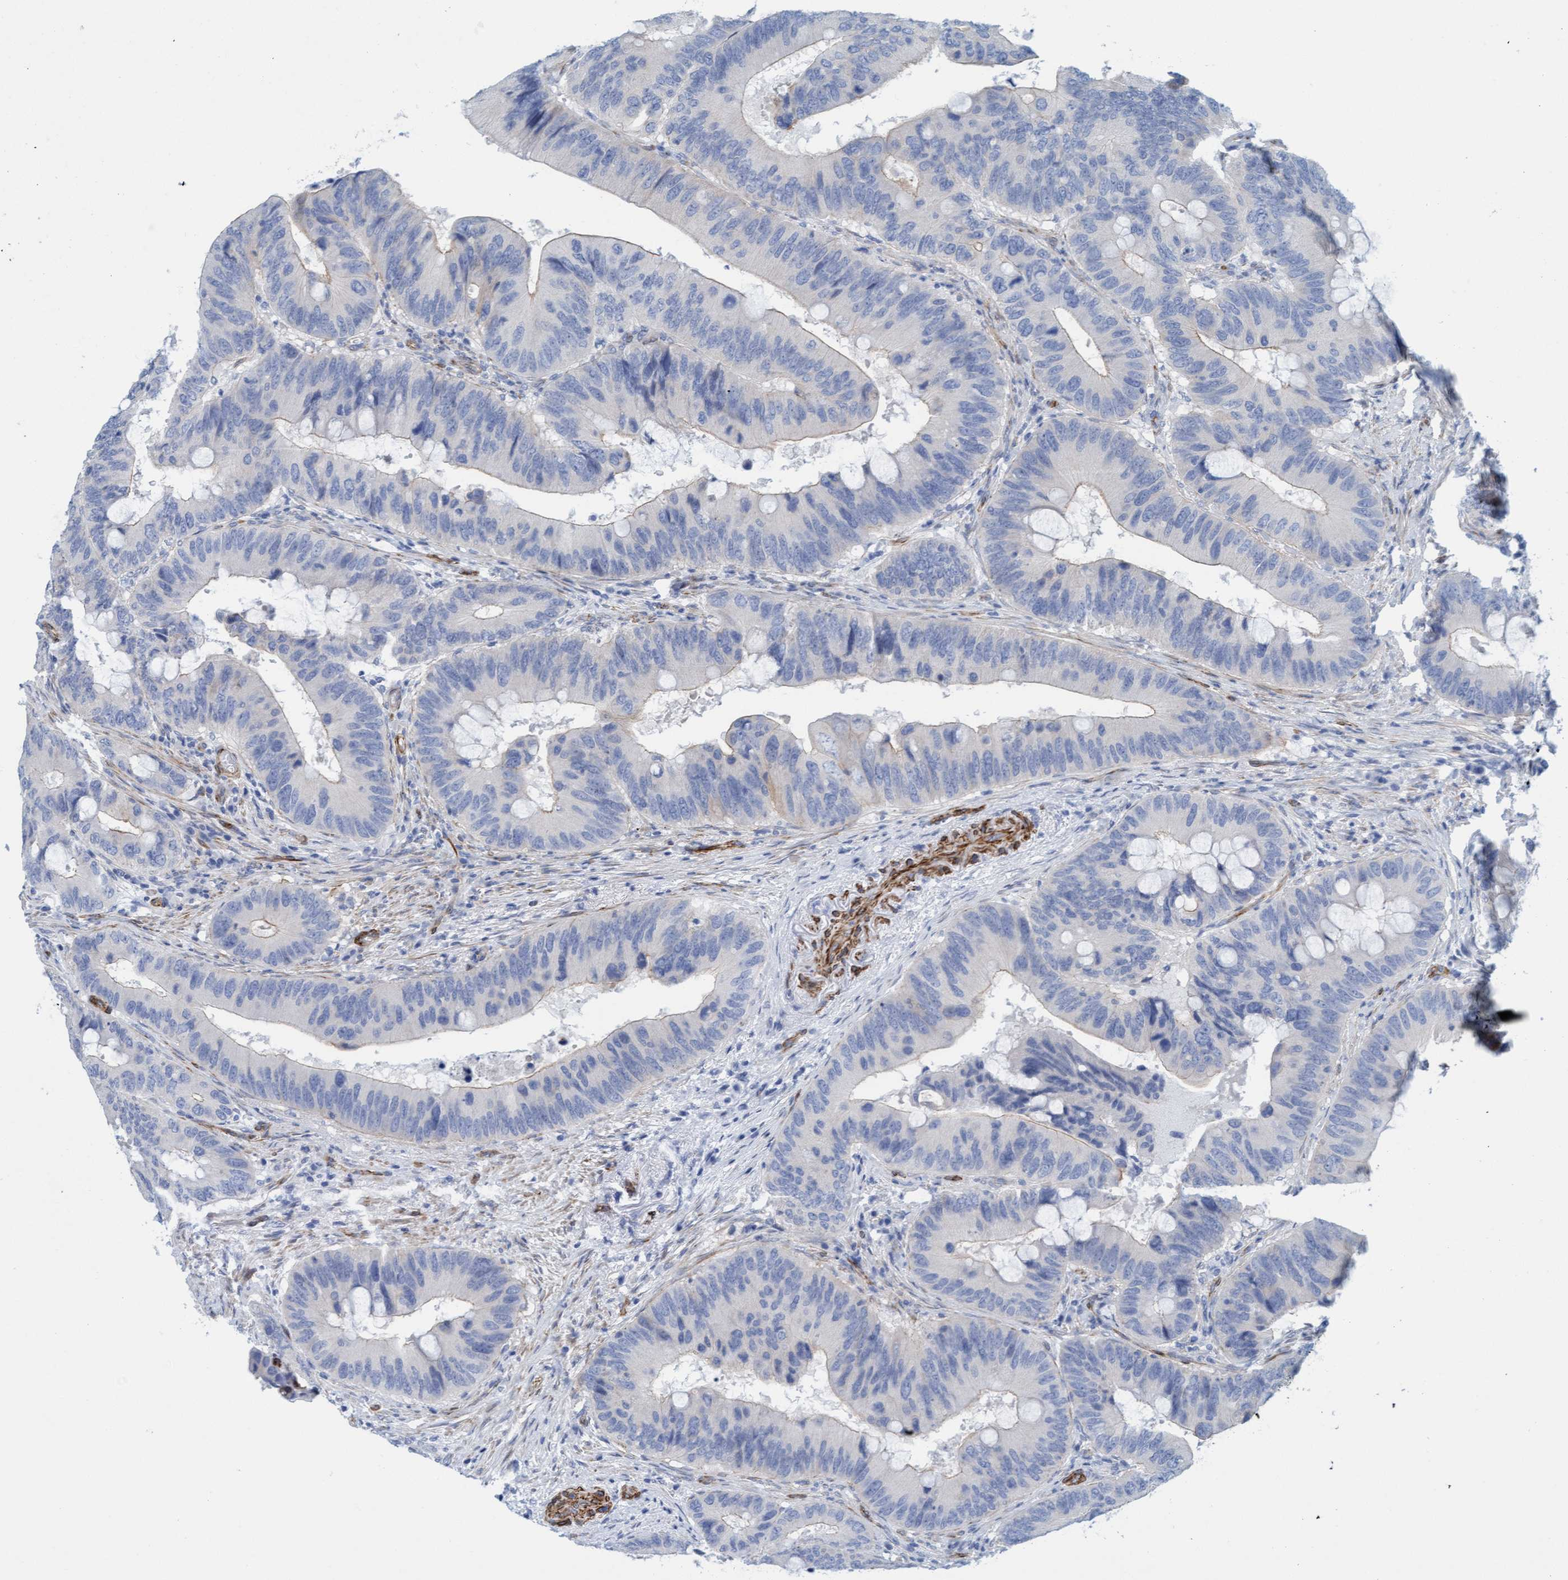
{"staining": {"intensity": "negative", "quantity": "none", "location": "none"}, "tissue": "colorectal cancer", "cell_type": "Tumor cells", "image_type": "cancer", "snomed": [{"axis": "morphology", "description": "Adenocarcinoma, NOS"}, {"axis": "topography", "description": "Colon"}], "caption": "Immunohistochemistry histopathology image of neoplastic tissue: human colorectal cancer (adenocarcinoma) stained with DAB (3,3'-diaminobenzidine) reveals no significant protein positivity in tumor cells.", "gene": "MTFR1", "patient": {"sex": "male", "age": 71}}